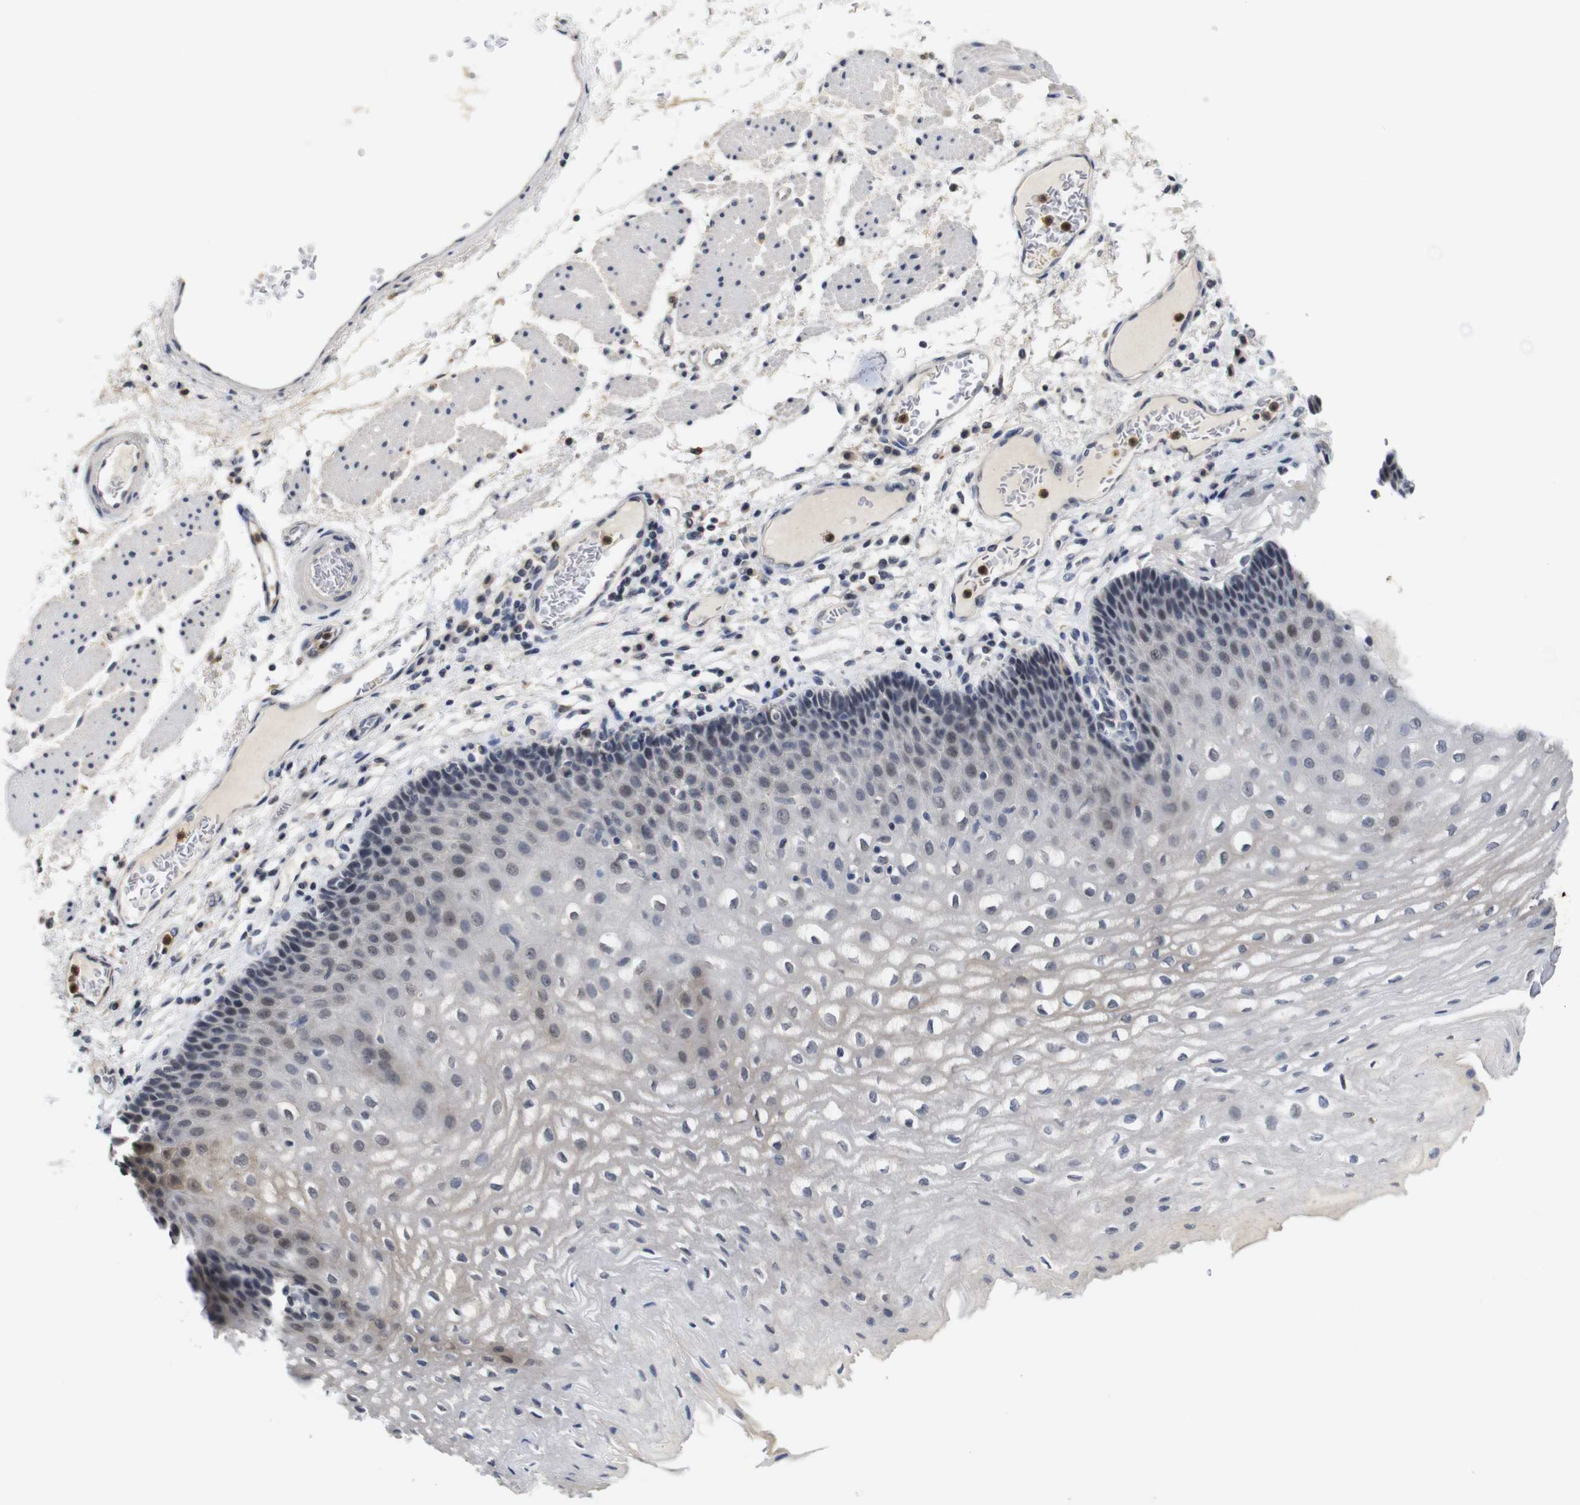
{"staining": {"intensity": "moderate", "quantity": "<25%", "location": "cytoplasmic/membranous,nuclear"}, "tissue": "esophagus", "cell_type": "Squamous epithelial cells", "image_type": "normal", "snomed": [{"axis": "morphology", "description": "Normal tissue, NOS"}, {"axis": "topography", "description": "Esophagus"}], "caption": "This histopathology image displays immunohistochemistry staining of unremarkable esophagus, with low moderate cytoplasmic/membranous,nuclear expression in about <25% of squamous epithelial cells.", "gene": "NTRK3", "patient": {"sex": "male", "age": 54}}